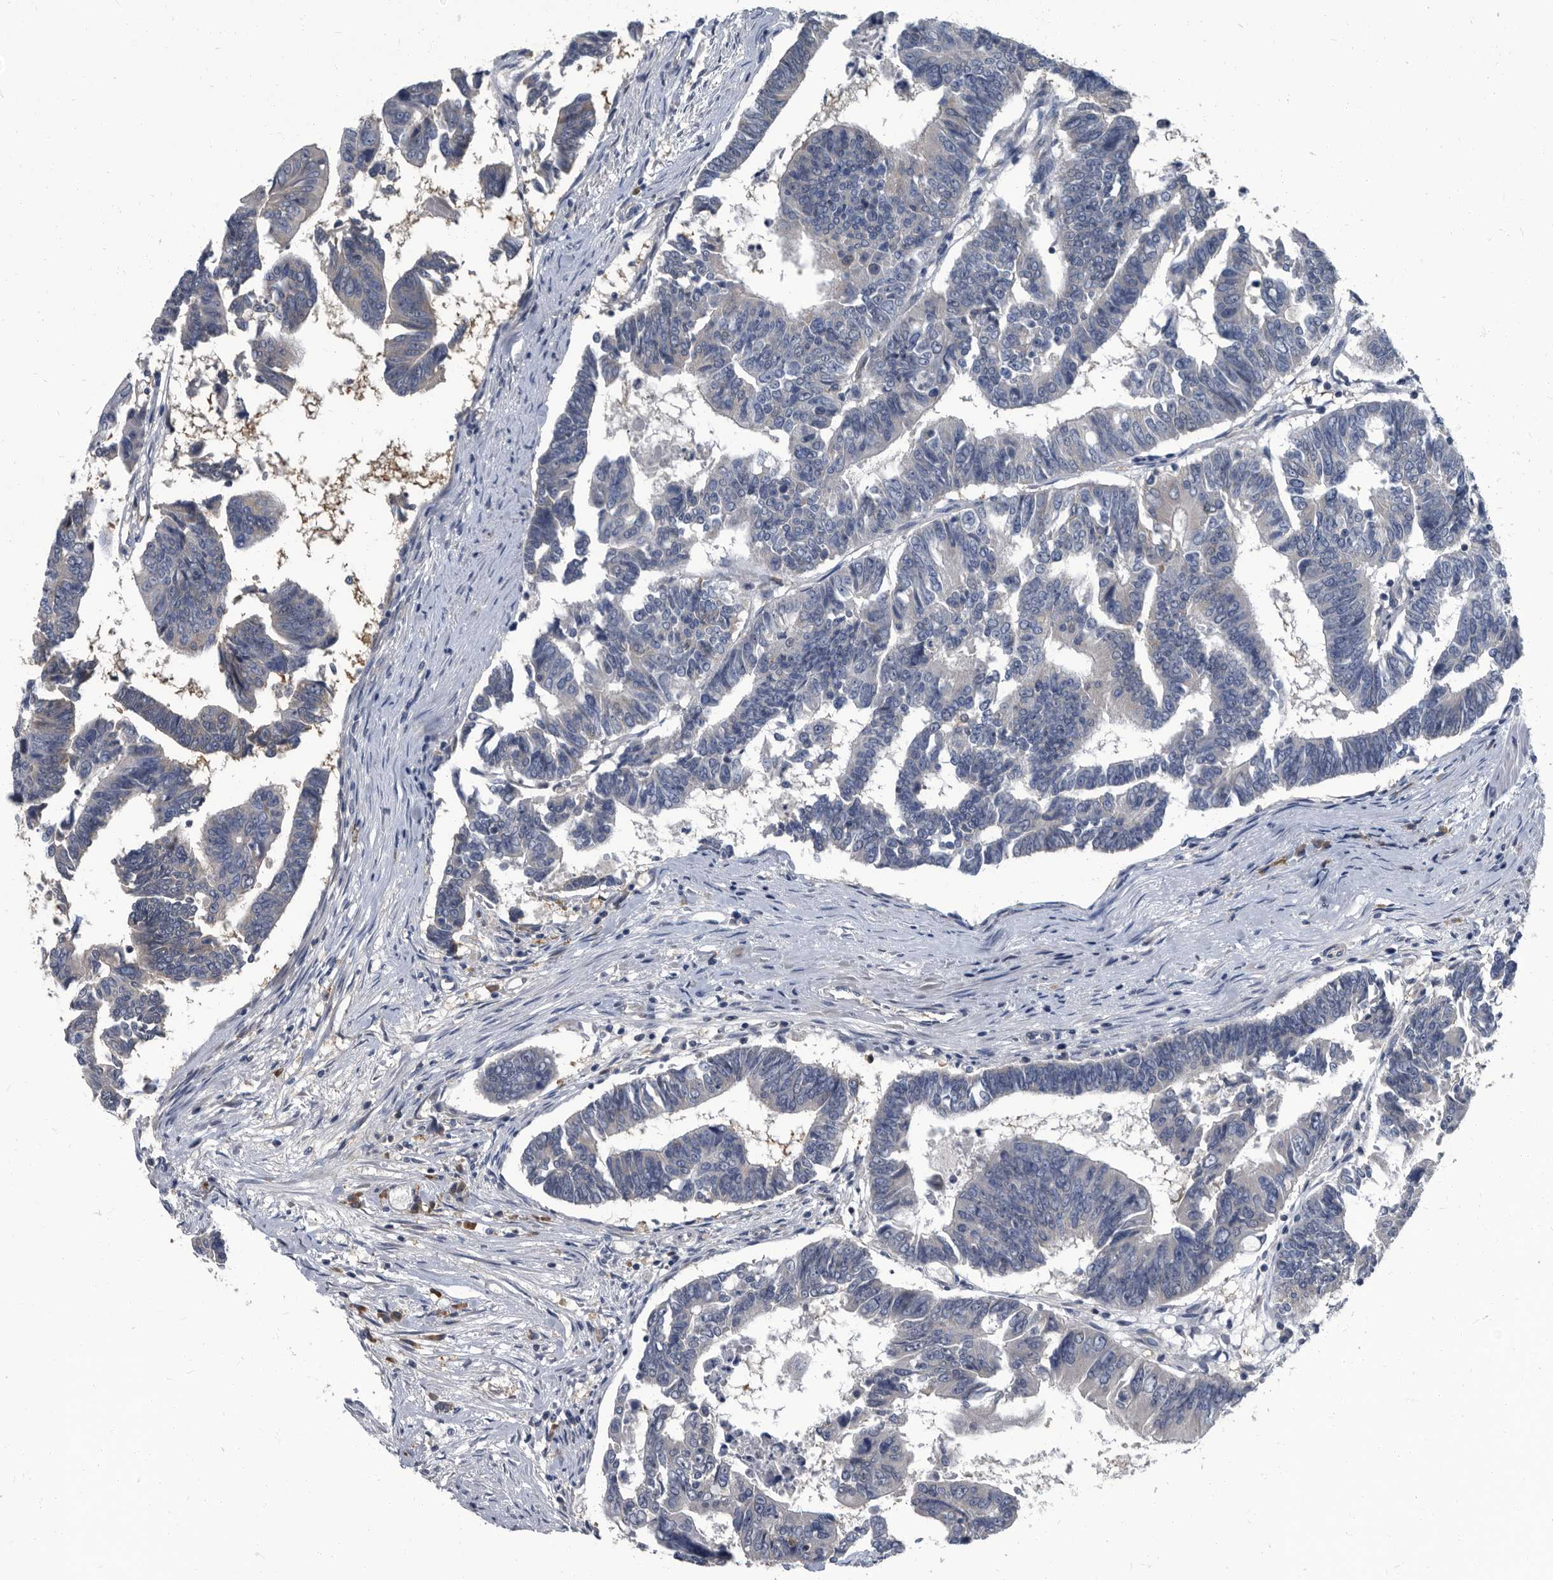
{"staining": {"intensity": "negative", "quantity": "none", "location": "none"}, "tissue": "colorectal cancer", "cell_type": "Tumor cells", "image_type": "cancer", "snomed": [{"axis": "morphology", "description": "Adenocarcinoma, NOS"}, {"axis": "topography", "description": "Rectum"}], "caption": "Photomicrograph shows no protein positivity in tumor cells of colorectal cancer (adenocarcinoma) tissue. (Immunohistochemistry, brightfield microscopy, high magnification).", "gene": "CDV3", "patient": {"sex": "female", "age": 65}}